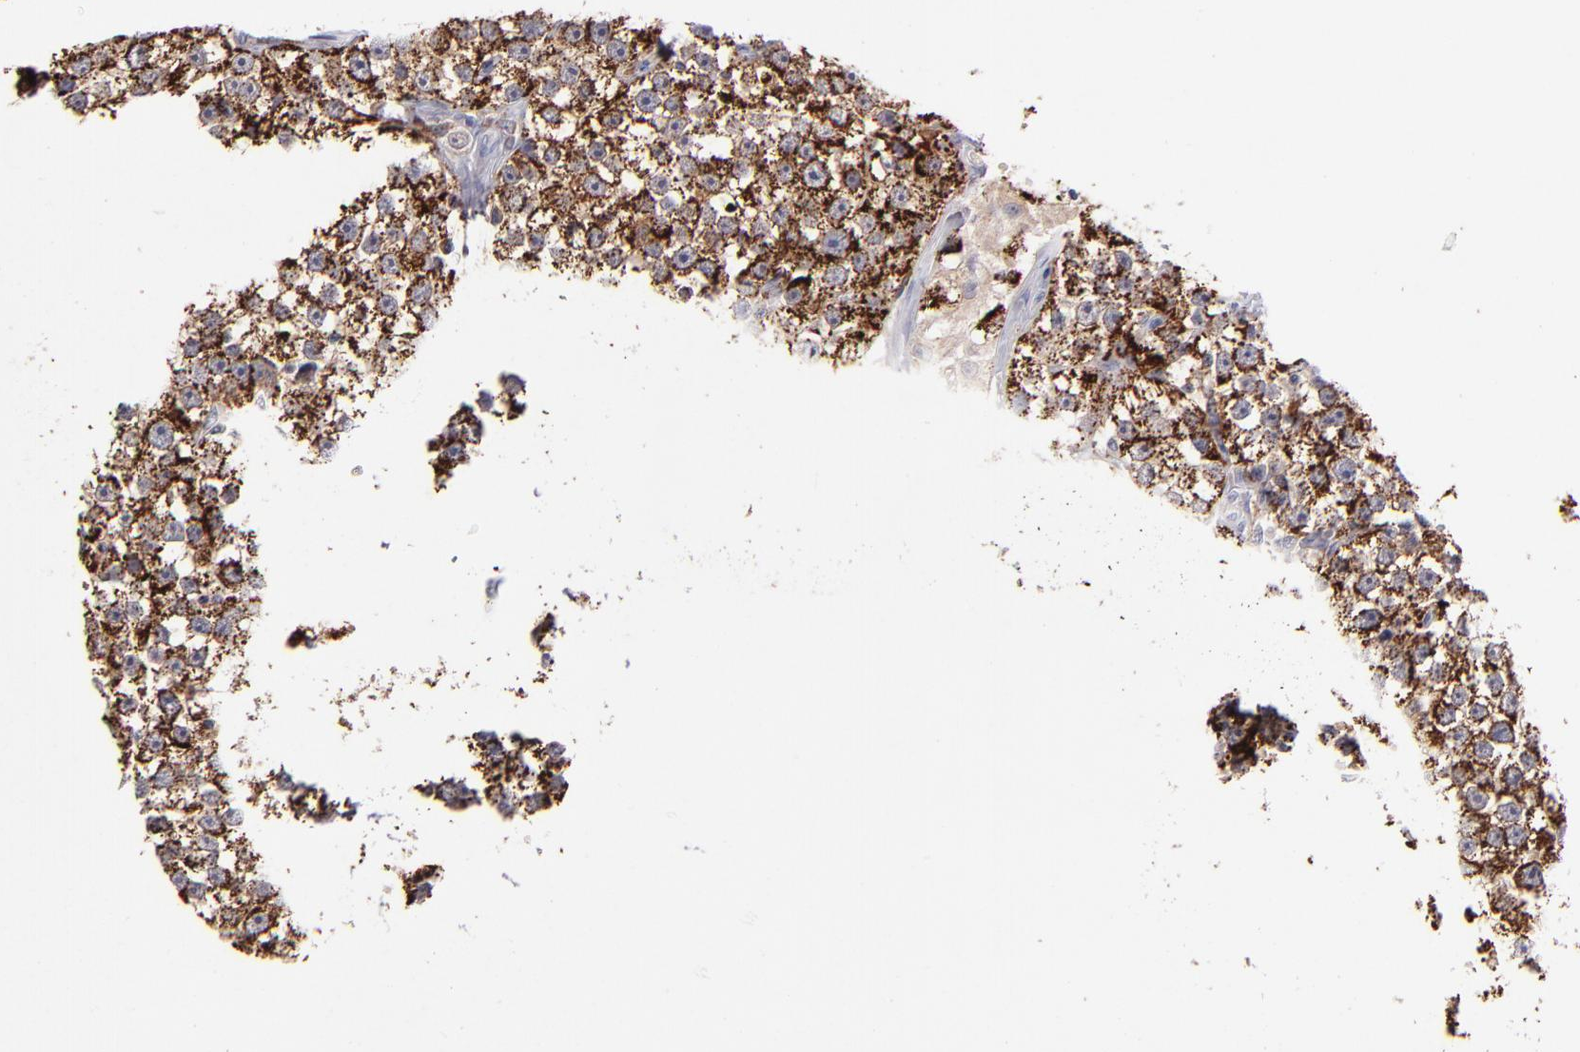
{"staining": {"intensity": "strong", "quantity": ">75%", "location": "cytoplasmic/membranous"}, "tissue": "testis cancer", "cell_type": "Tumor cells", "image_type": "cancer", "snomed": [{"axis": "morphology", "description": "Seminoma, NOS"}, {"axis": "topography", "description": "Testis"}], "caption": "Immunohistochemical staining of human testis cancer demonstrates strong cytoplasmic/membranous protein expression in about >75% of tumor cells.", "gene": "GLDC", "patient": {"sex": "male", "age": 32}}